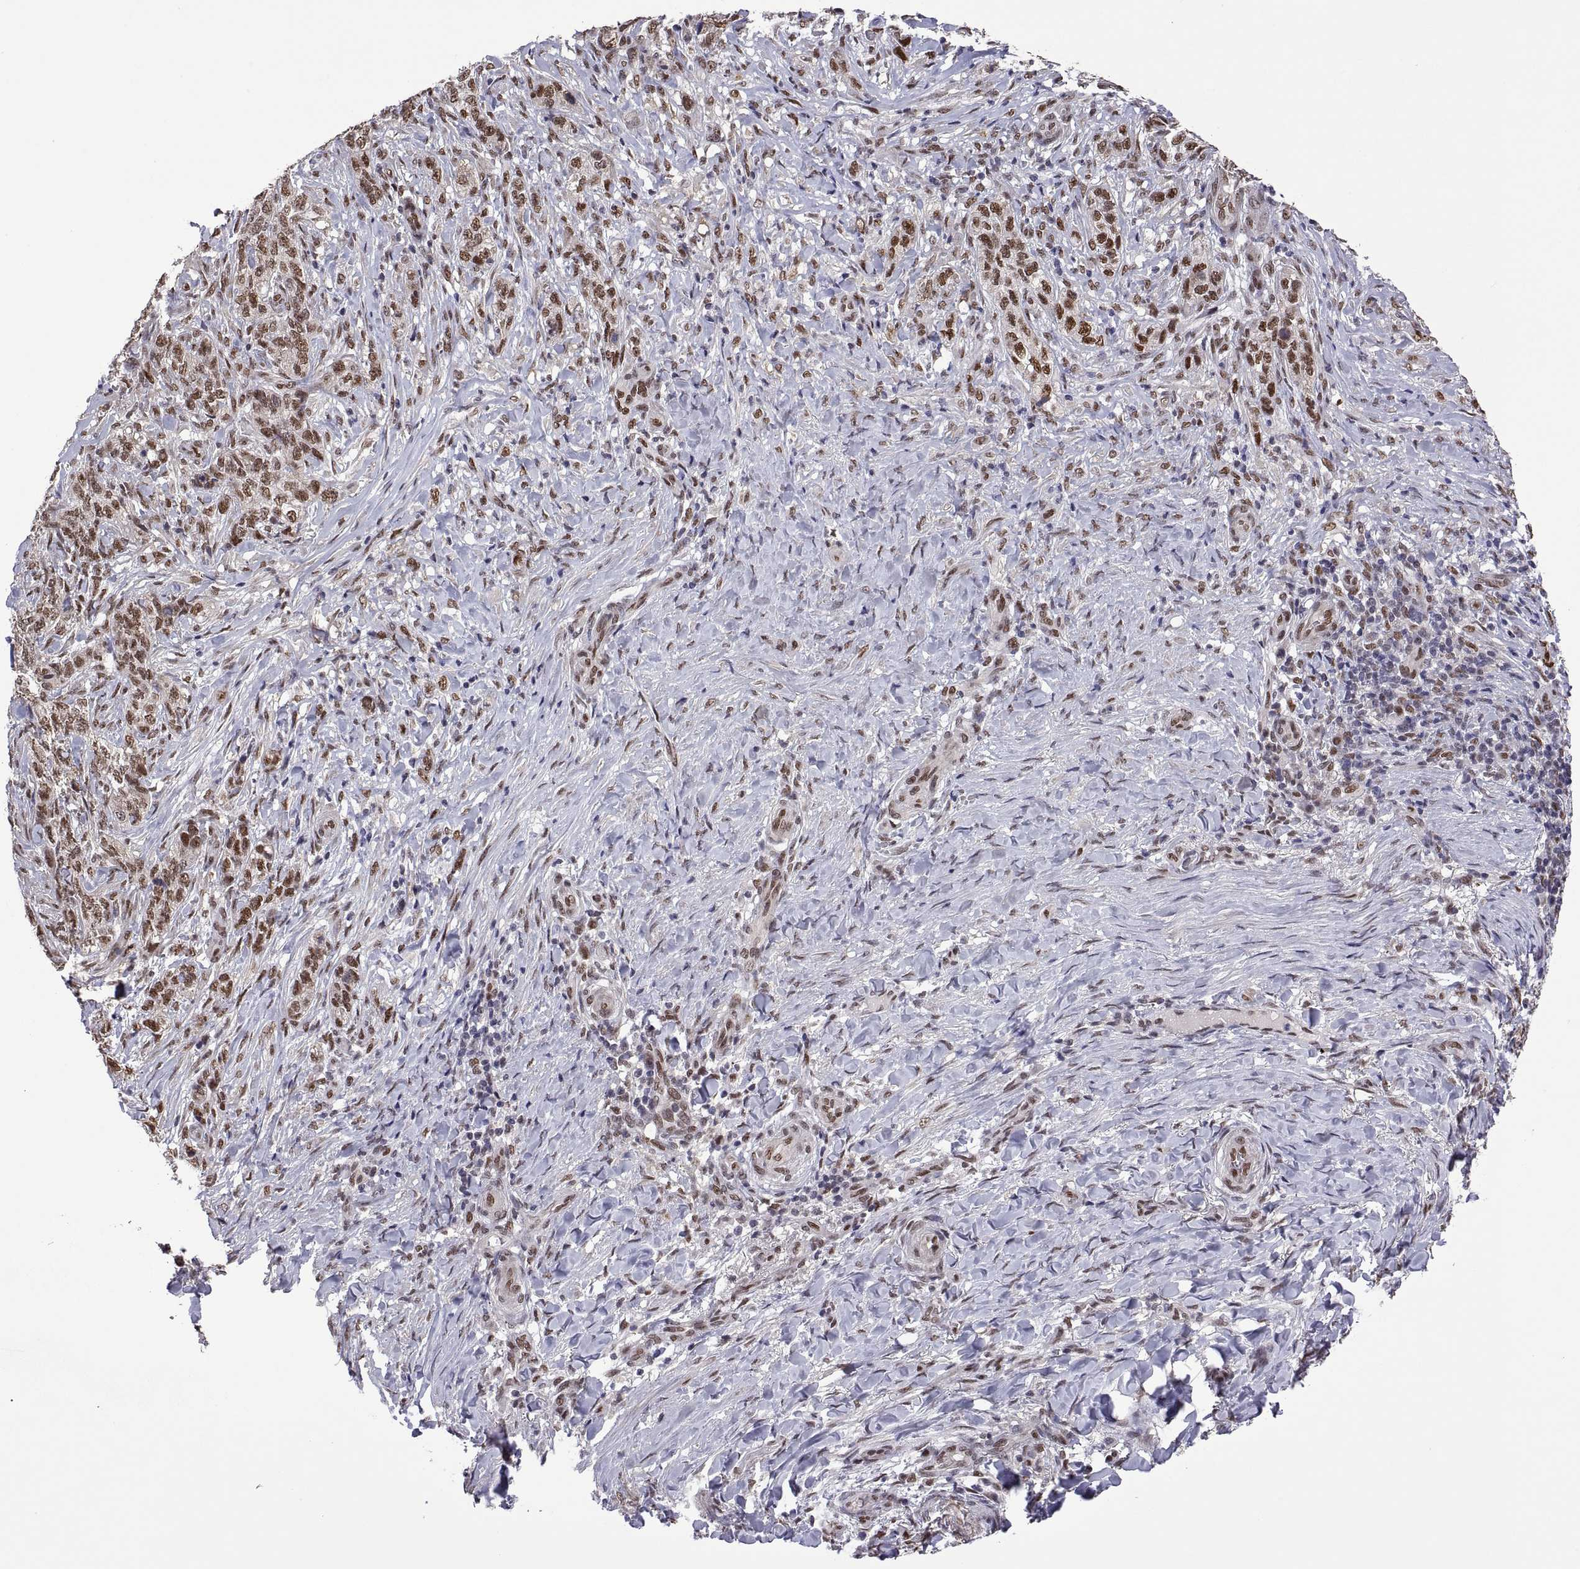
{"staining": {"intensity": "moderate", "quantity": "25%-75%", "location": "nuclear"}, "tissue": "skin cancer", "cell_type": "Tumor cells", "image_type": "cancer", "snomed": [{"axis": "morphology", "description": "Basal cell carcinoma"}, {"axis": "topography", "description": "Skin"}], "caption": "Protein positivity by immunohistochemistry (IHC) shows moderate nuclear expression in approximately 25%-75% of tumor cells in basal cell carcinoma (skin).", "gene": "NR4A1", "patient": {"sex": "female", "age": 69}}